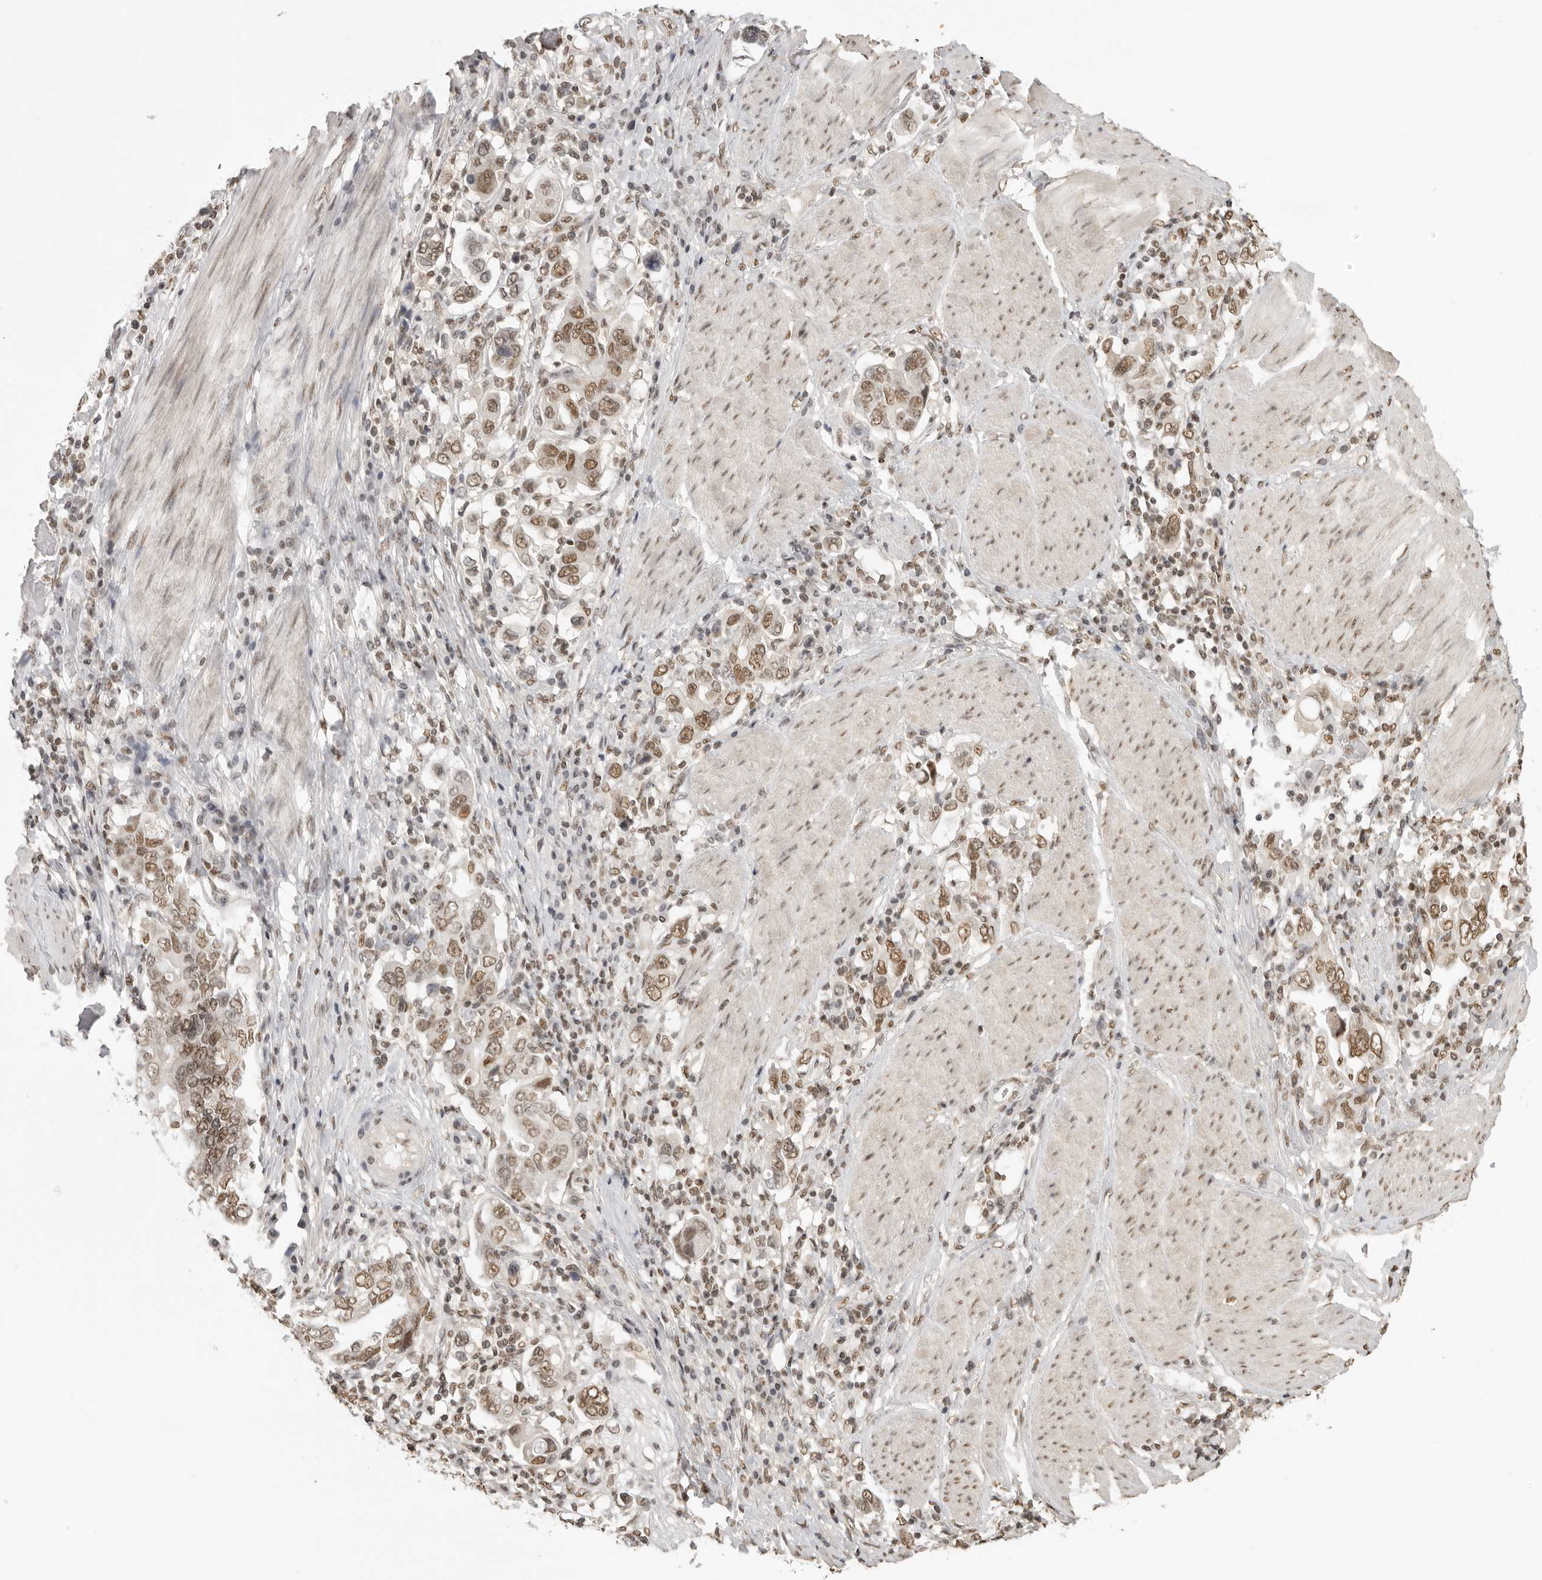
{"staining": {"intensity": "moderate", "quantity": ">75%", "location": "nuclear"}, "tissue": "stomach cancer", "cell_type": "Tumor cells", "image_type": "cancer", "snomed": [{"axis": "morphology", "description": "Adenocarcinoma, NOS"}, {"axis": "topography", "description": "Stomach, upper"}], "caption": "Stomach adenocarcinoma stained for a protein demonstrates moderate nuclear positivity in tumor cells.", "gene": "RPA2", "patient": {"sex": "male", "age": 62}}